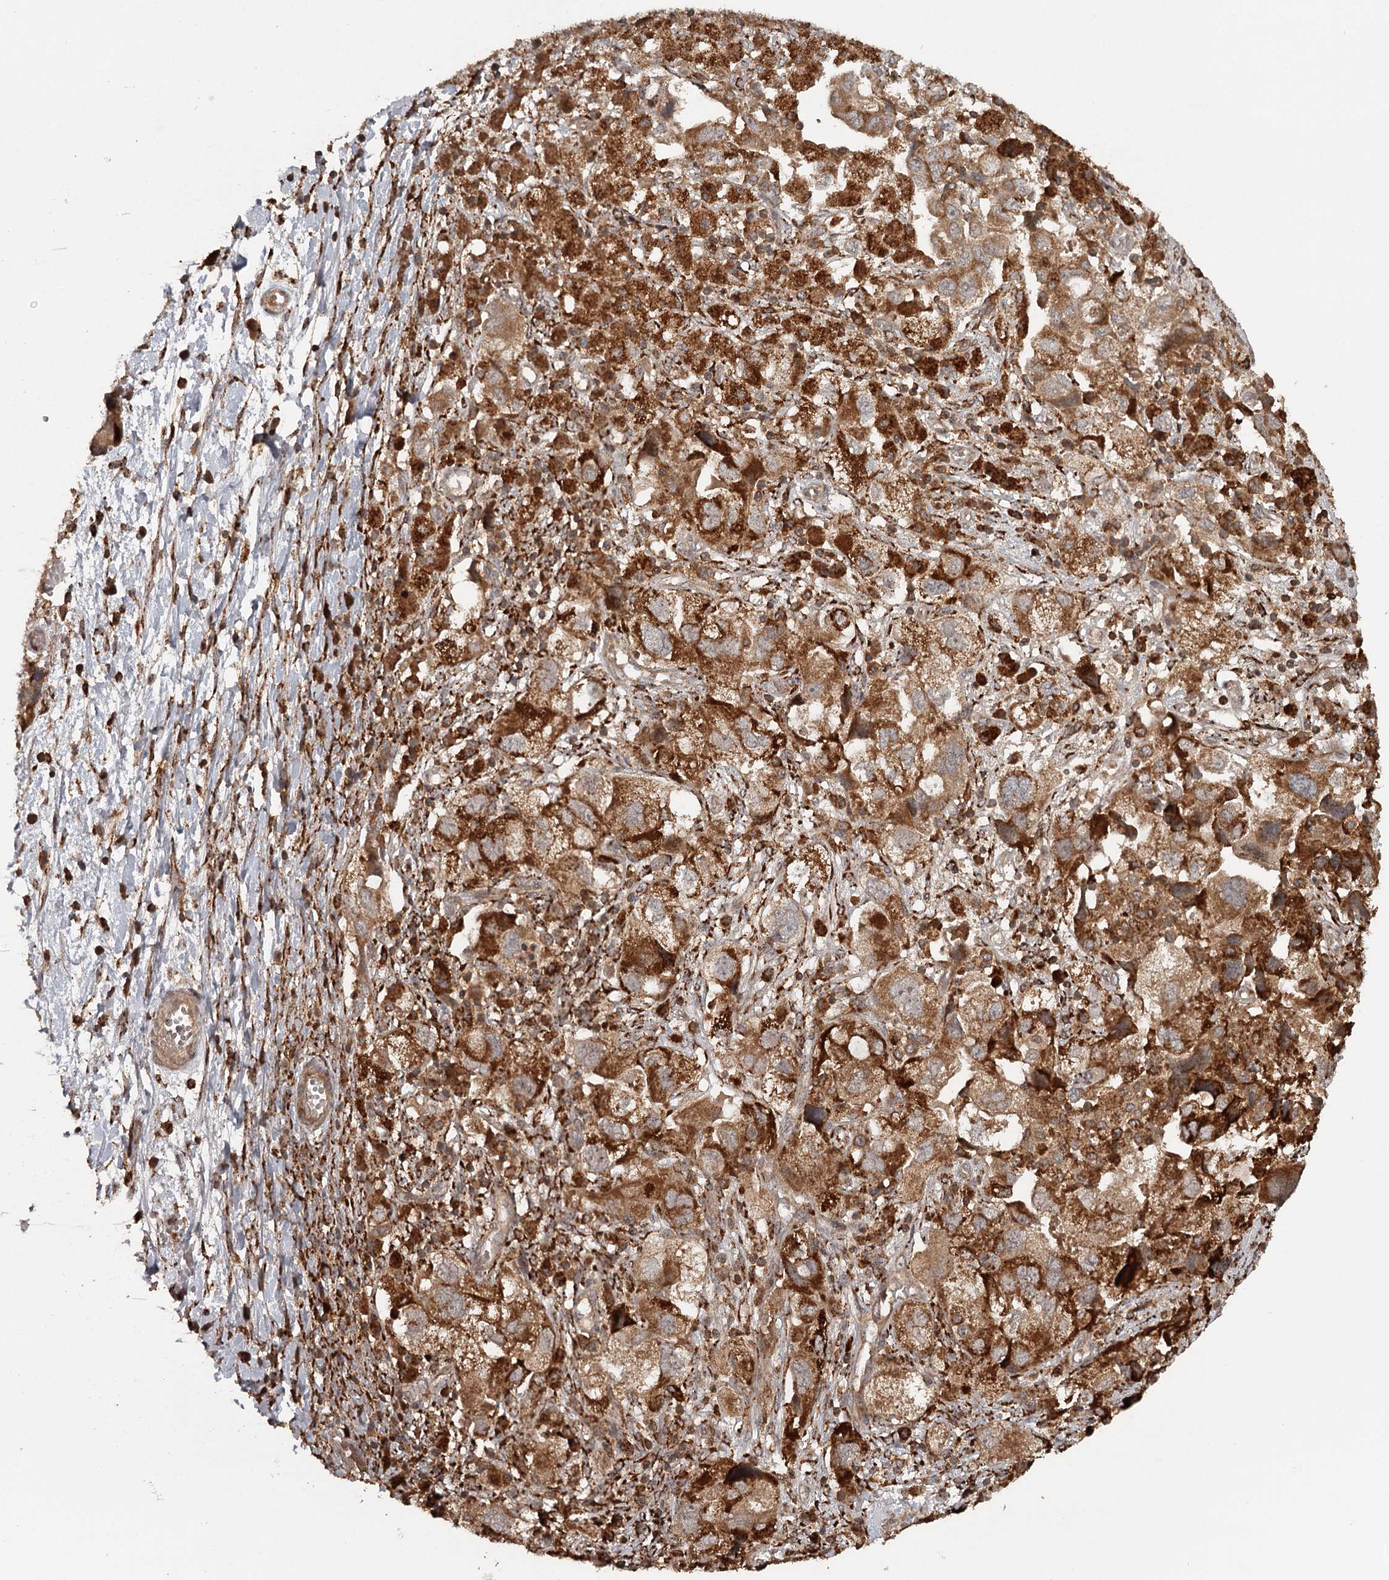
{"staining": {"intensity": "strong", "quantity": ">75%", "location": "cytoplasmic/membranous"}, "tissue": "ovarian cancer", "cell_type": "Tumor cells", "image_type": "cancer", "snomed": [{"axis": "morphology", "description": "Carcinoma, NOS"}, {"axis": "morphology", "description": "Cystadenocarcinoma, serous, NOS"}, {"axis": "topography", "description": "Ovary"}], "caption": "A high-resolution histopathology image shows immunohistochemistry (IHC) staining of serous cystadenocarcinoma (ovarian), which exhibits strong cytoplasmic/membranous positivity in about >75% of tumor cells.", "gene": "FAXC", "patient": {"sex": "female", "age": 69}}